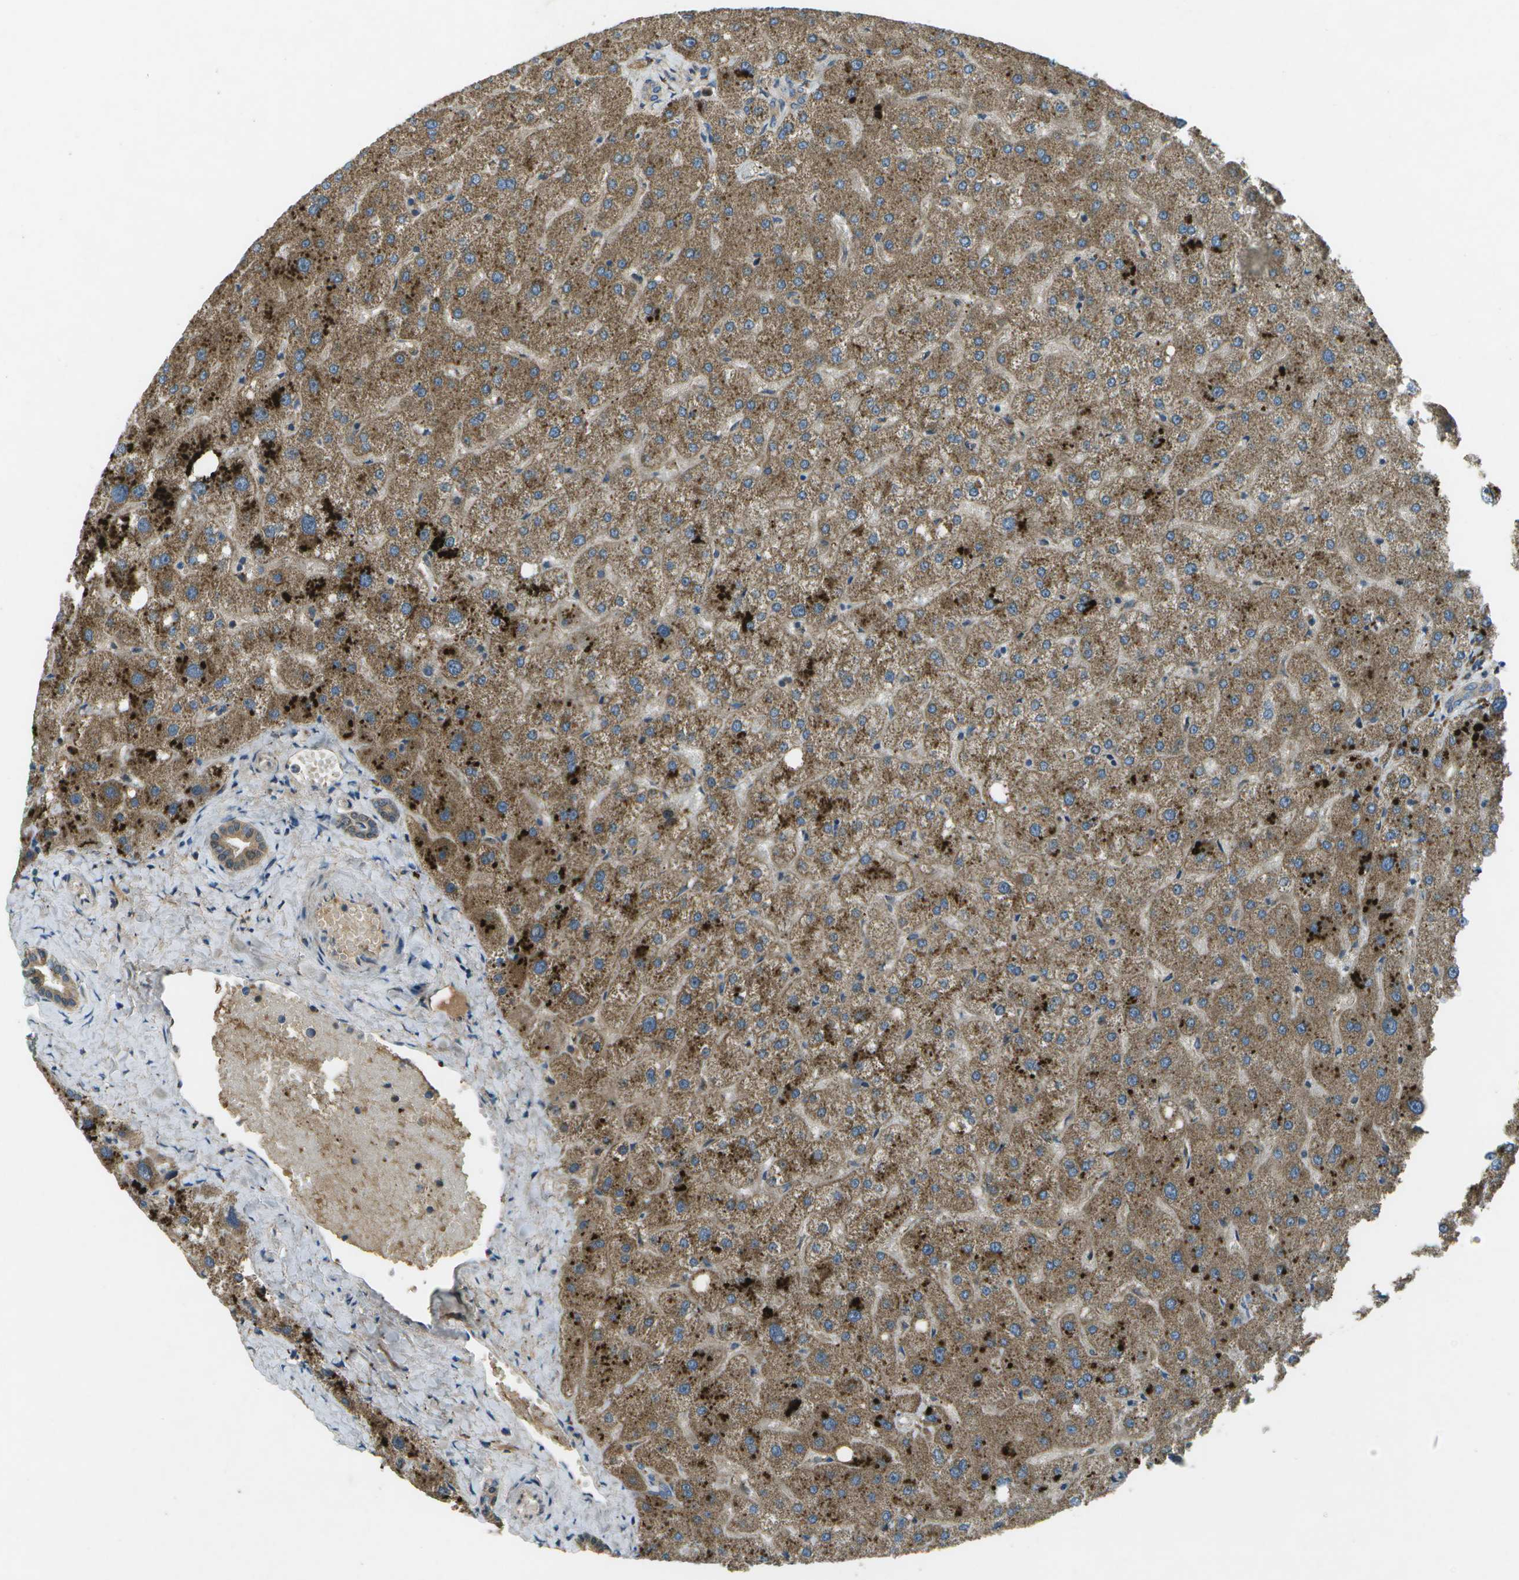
{"staining": {"intensity": "moderate", "quantity": ">75%", "location": "cytoplasmic/membranous"}, "tissue": "liver", "cell_type": "Cholangiocytes", "image_type": "normal", "snomed": [{"axis": "morphology", "description": "Normal tissue, NOS"}, {"axis": "topography", "description": "Liver"}], "caption": "Unremarkable liver was stained to show a protein in brown. There is medium levels of moderate cytoplasmic/membranous positivity in approximately >75% of cholangiocytes.", "gene": "PXYLP1", "patient": {"sex": "male", "age": 73}}